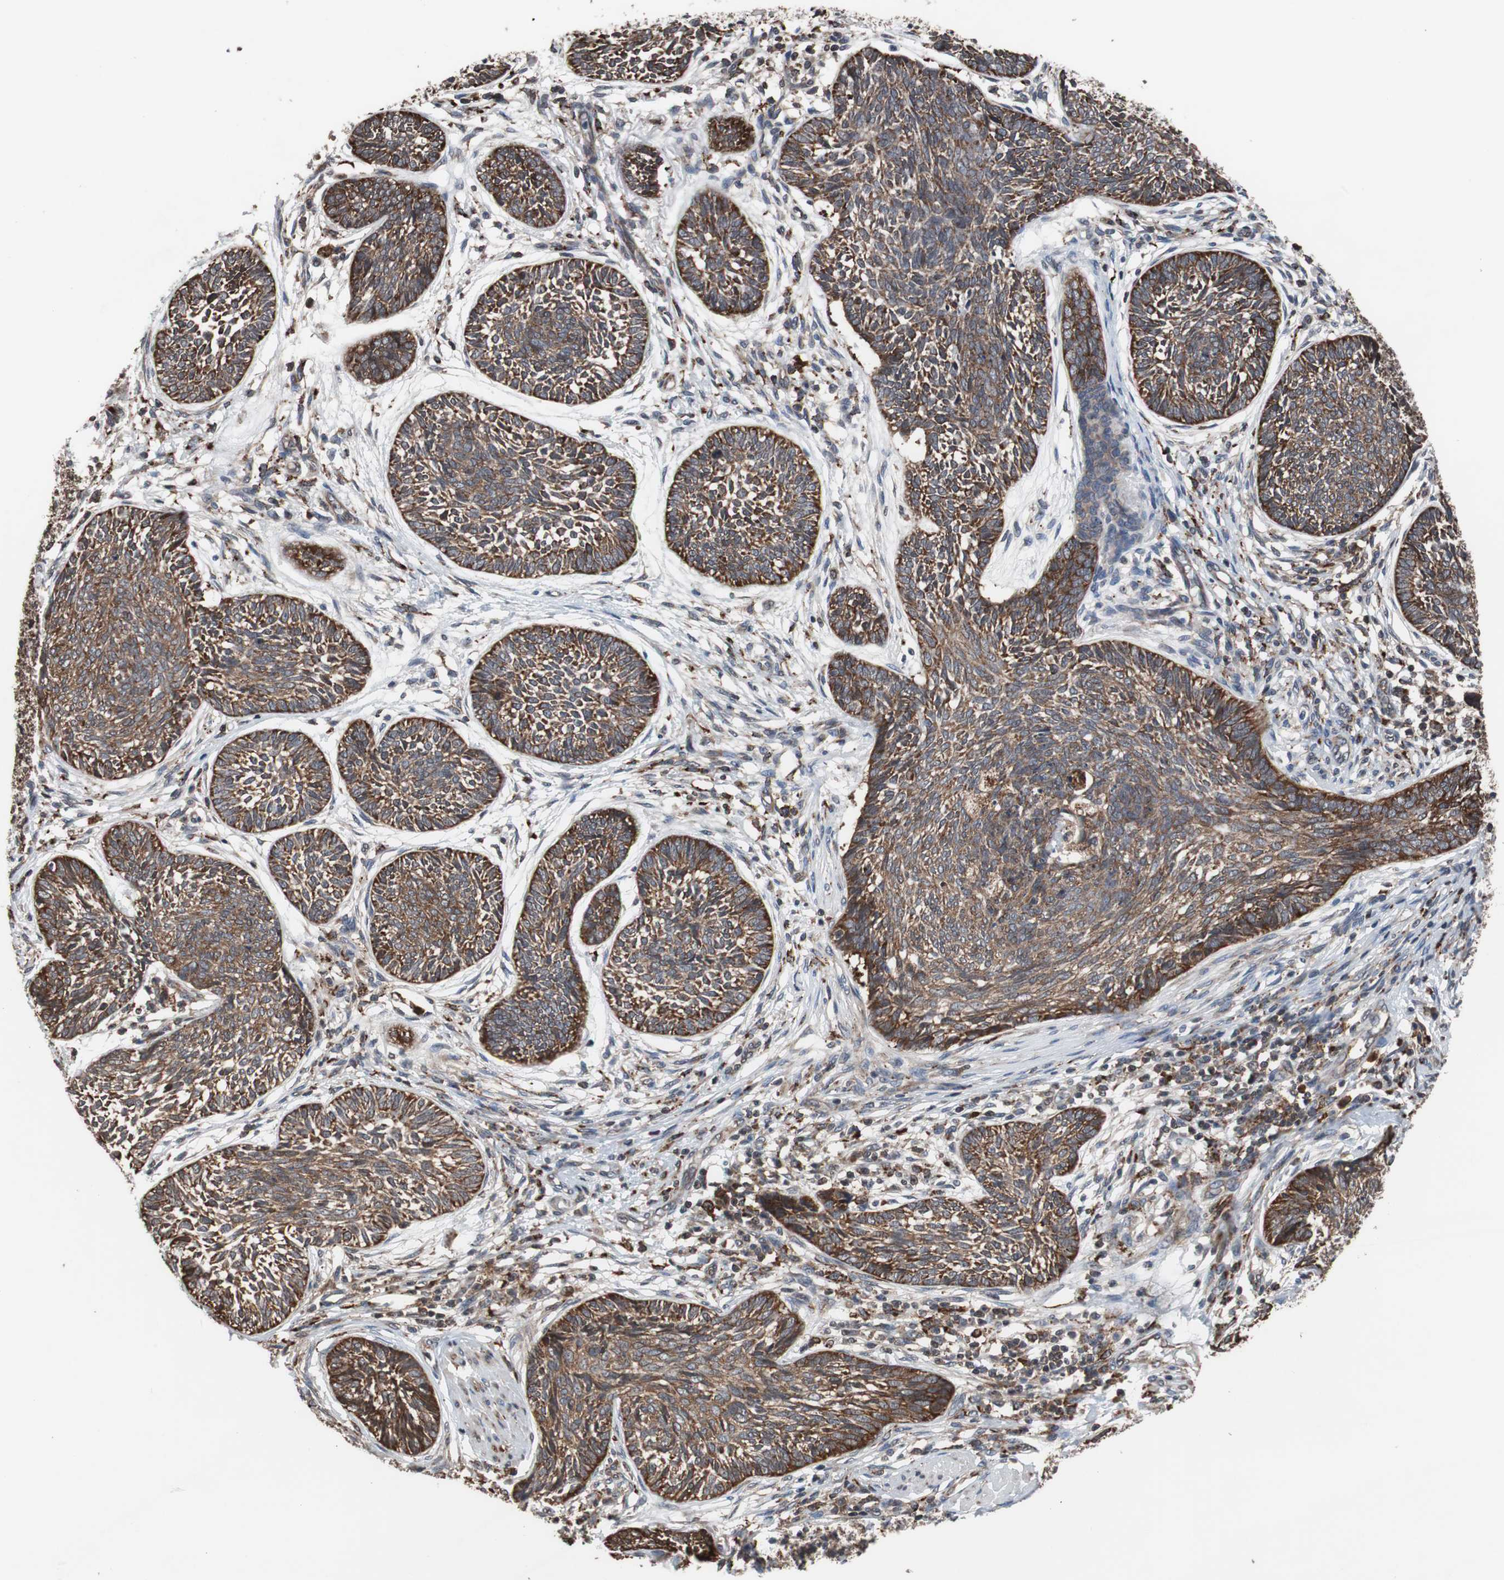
{"staining": {"intensity": "strong", "quantity": ">75%", "location": "cytoplasmic/membranous"}, "tissue": "skin cancer", "cell_type": "Tumor cells", "image_type": "cancer", "snomed": [{"axis": "morphology", "description": "Papilloma, NOS"}, {"axis": "morphology", "description": "Basal cell carcinoma"}, {"axis": "topography", "description": "Skin"}], "caption": "An IHC image of tumor tissue is shown. Protein staining in brown labels strong cytoplasmic/membranous positivity in skin cancer within tumor cells.", "gene": "USP10", "patient": {"sex": "male", "age": 87}}